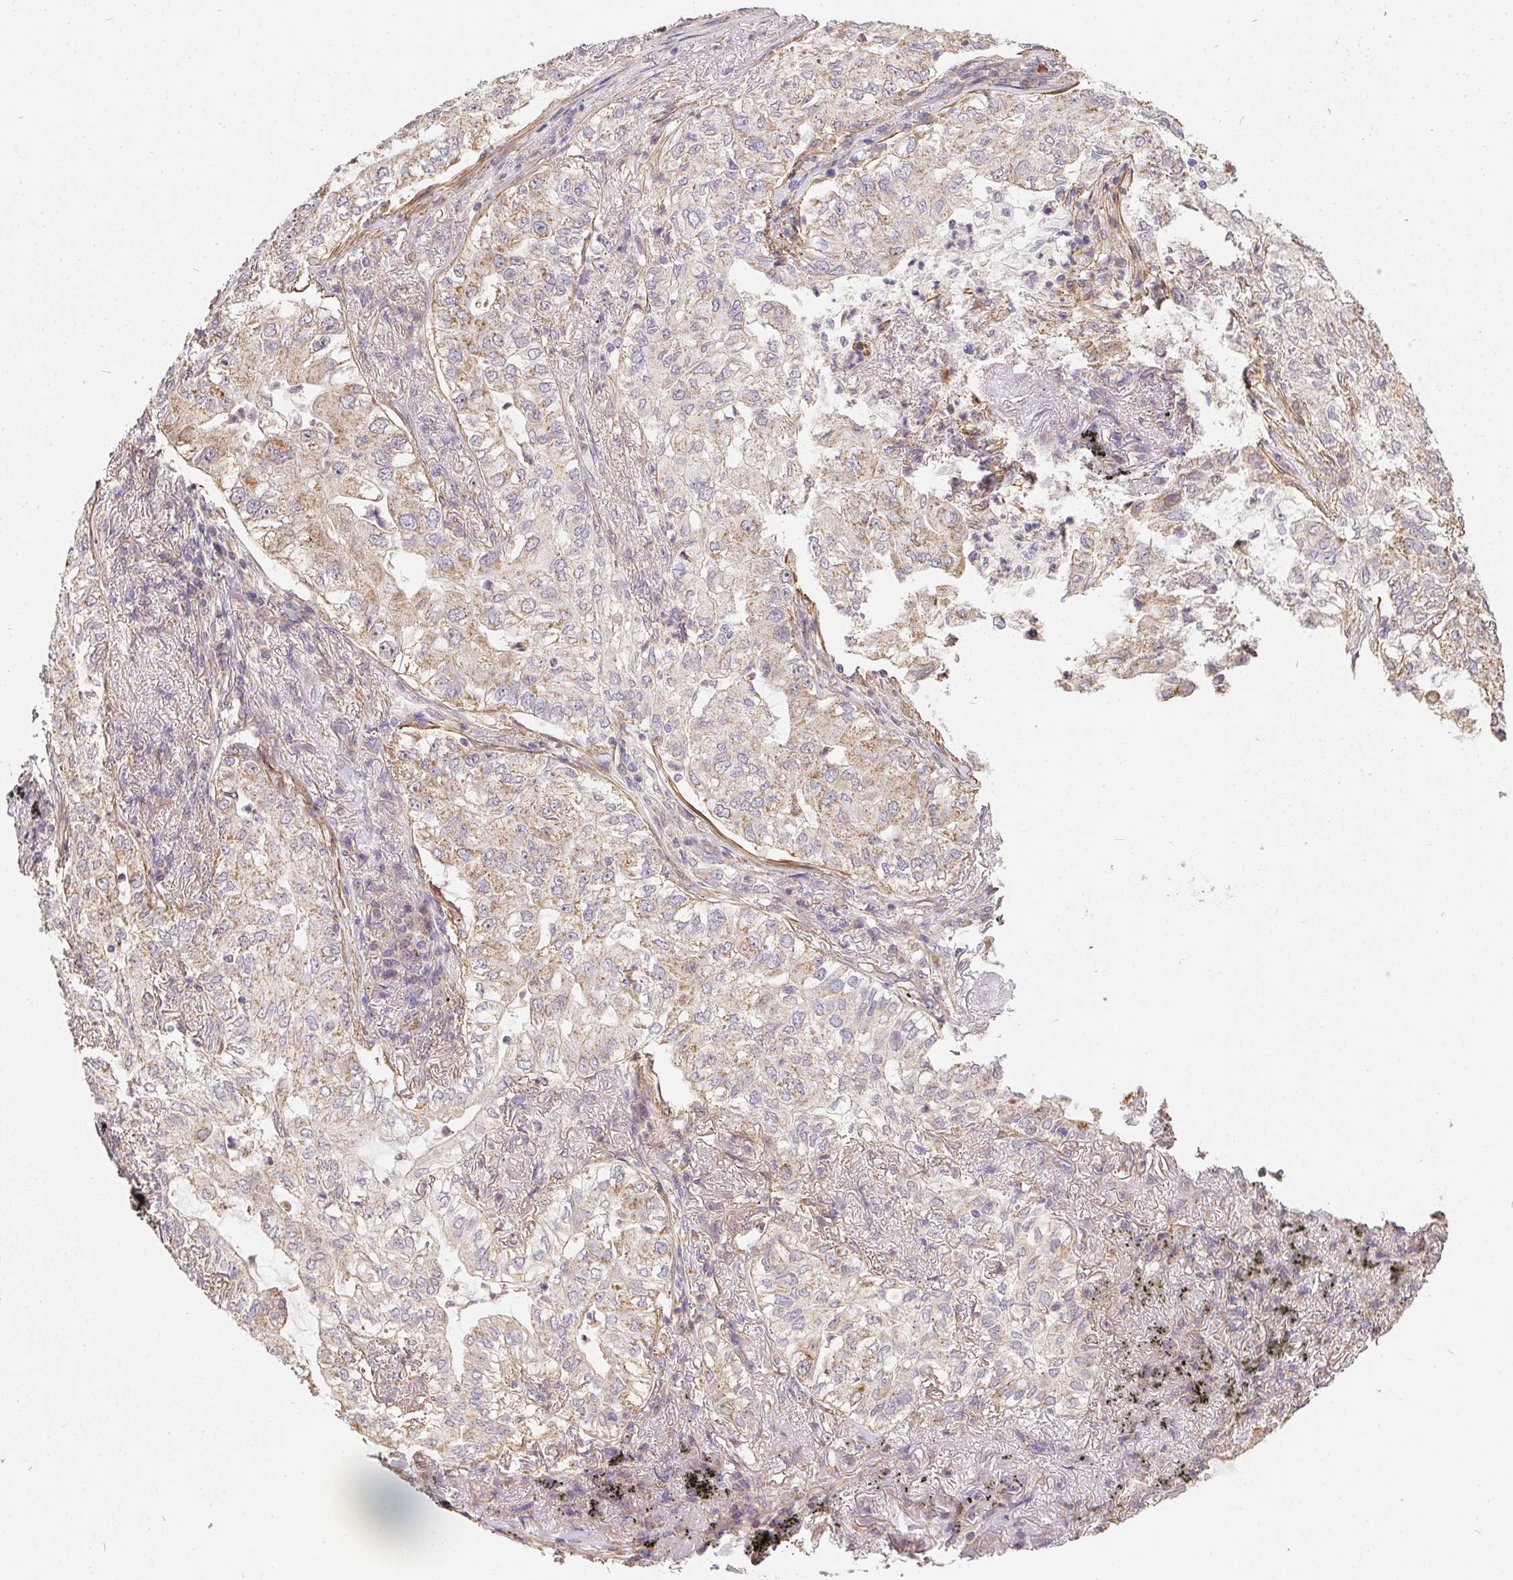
{"staining": {"intensity": "weak", "quantity": "<25%", "location": "cytoplasmic/membranous"}, "tissue": "lung cancer", "cell_type": "Tumor cells", "image_type": "cancer", "snomed": [{"axis": "morphology", "description": "Adenocarcinoma, NOS"}, {"axis": "topography", "description": "Lung"}], "caption": "Protein analysis of lung cancer displays no significant expression in tumor cells. Brightfield microscopy of immunohistochemistry stained with DAB (brown) and hematoxylin (blue), captured at high magnification.", "gene": "REV3L", "patient": {"sex": "female", "age": 73}}